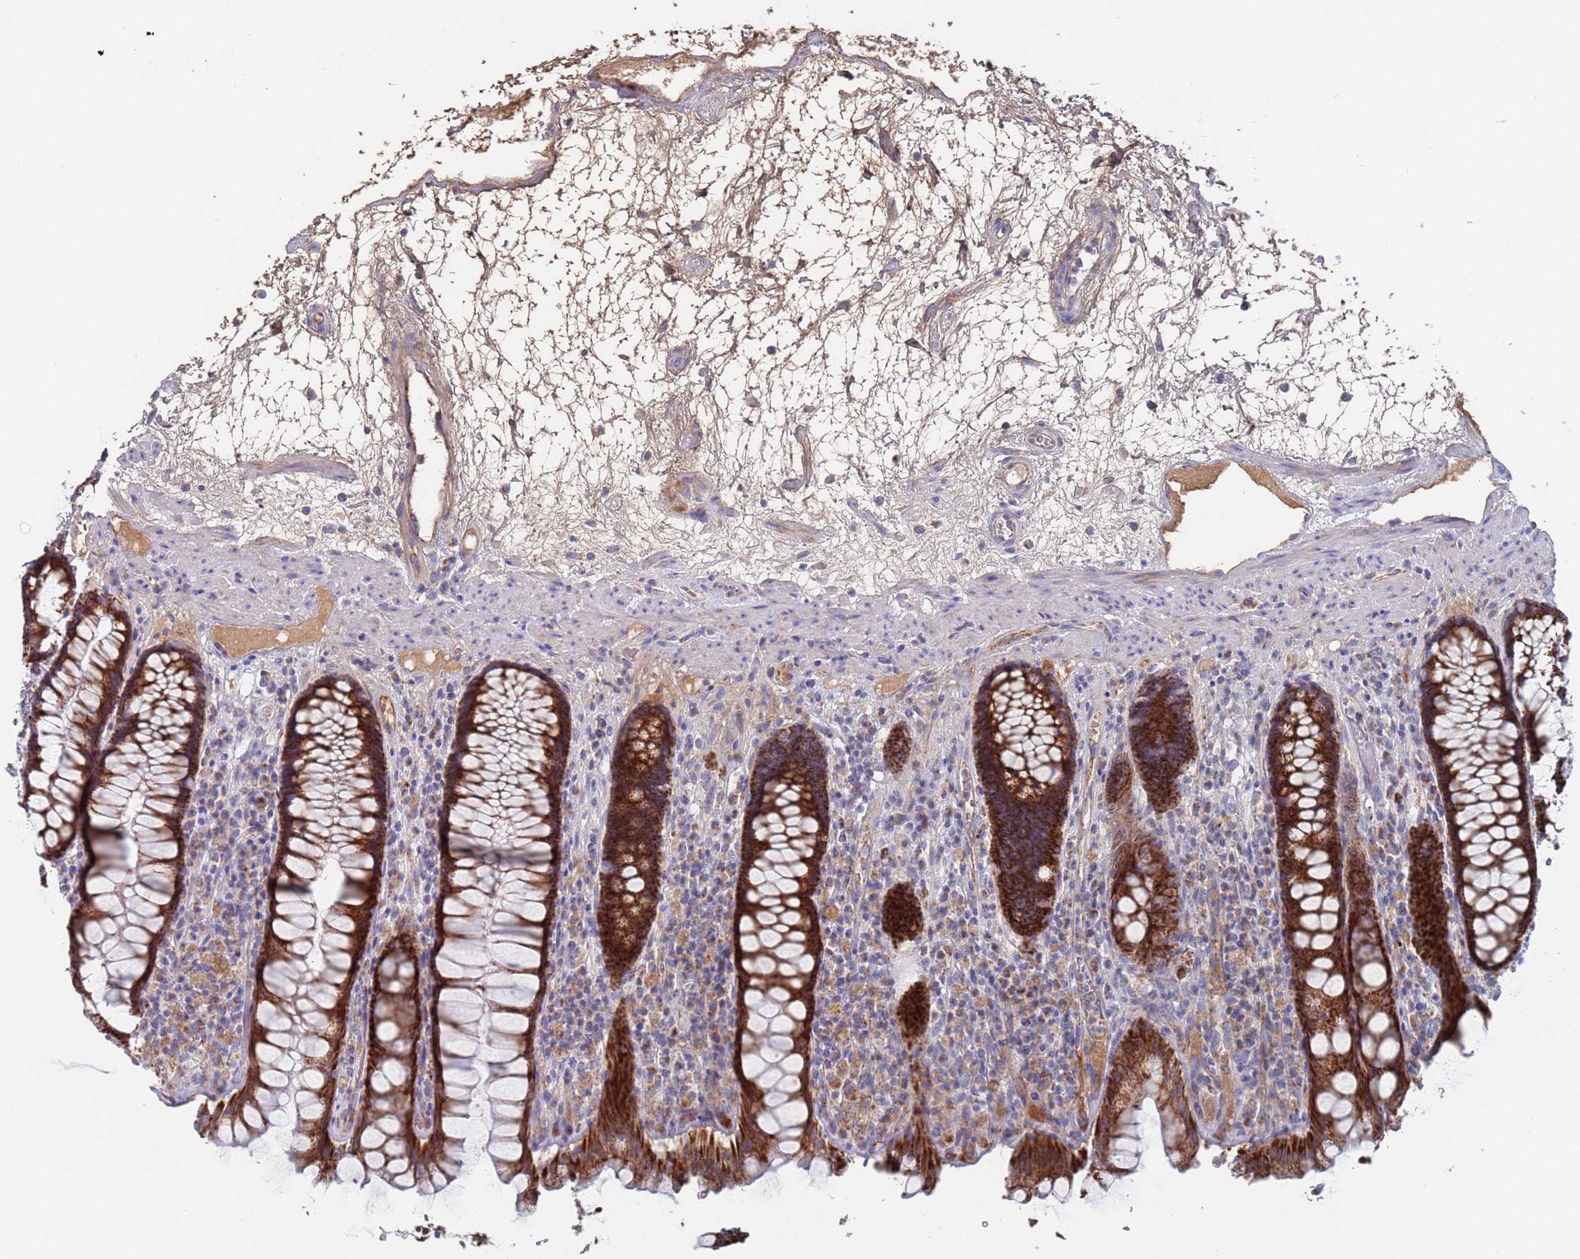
{"staining": {"intensity": "strong", "quantity": ">75%", "location": "cytoplasmic/membranous"}, "tissue": "rectum", "cell_type": "Glandular cells", "image_type": "normal", "snomed": [{"axis": "morphology", "description": "Normal tissue, NOS"}, {"axis": "topography", "description": "Rectum"}], "caption": "Benign rectum shows strong cytoplasmic/membranous staining in about >75% of glandular cells, visualized by immunohistochemistry.", "gene": "MRPL22", "patient": {"sex": "male", "age": 64}}